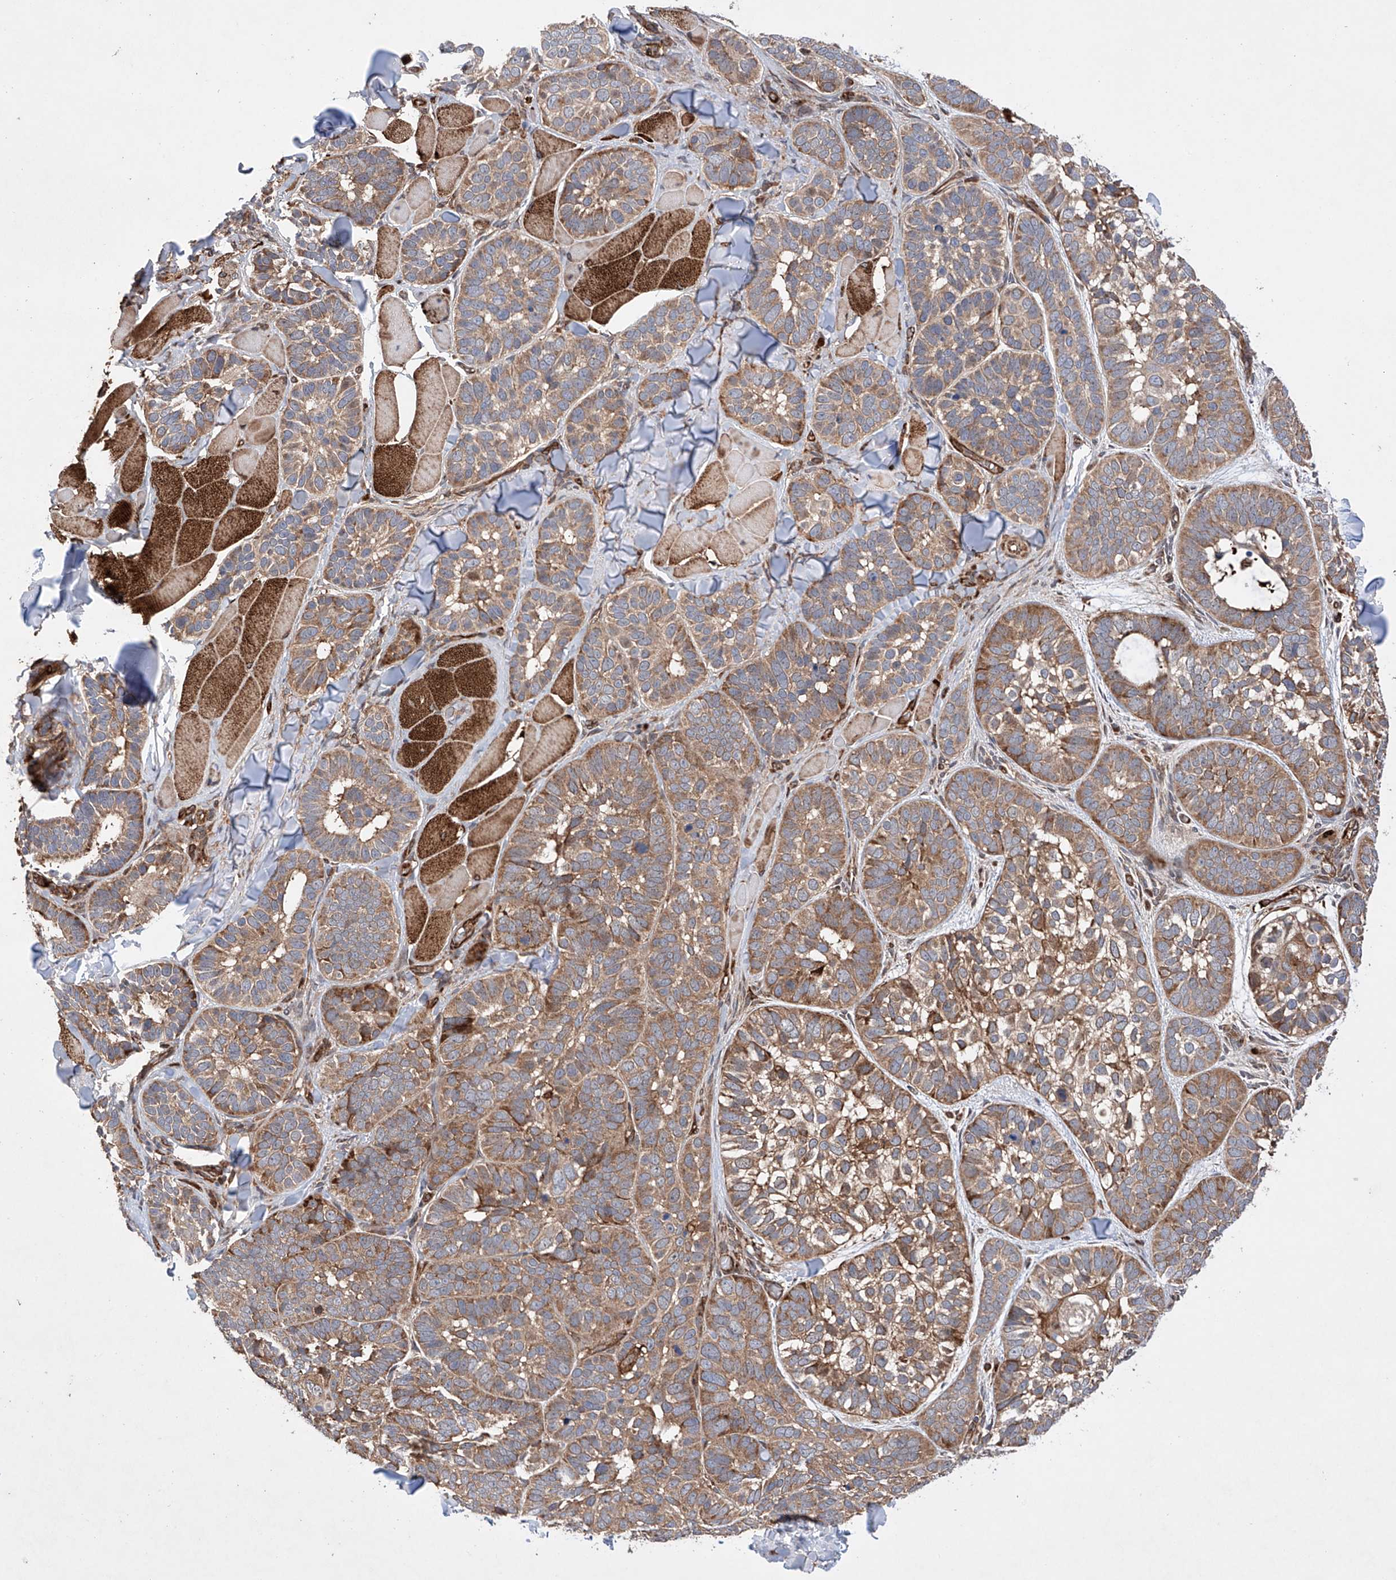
{"staining": {"intensity": "moderate", "quantity": ">75%", "location": "cytoplasmic/membranous"}, "tissue": "skin cancer", "cell_type": "Tumor cells", "image_type": "cancer", "snomed": [{"axis": "morphology", "description": "Basal cell carcinoma"}, {"axis": "topography", "description": "Skin"}], "caption": "Skin cancer stained with IHC demonstrates moderate cytoplasmic/membranous positivity in approximately >75% of tumor cells.", "gene": "TIMM23", "patient": {"sex": "male", "age": 62}}